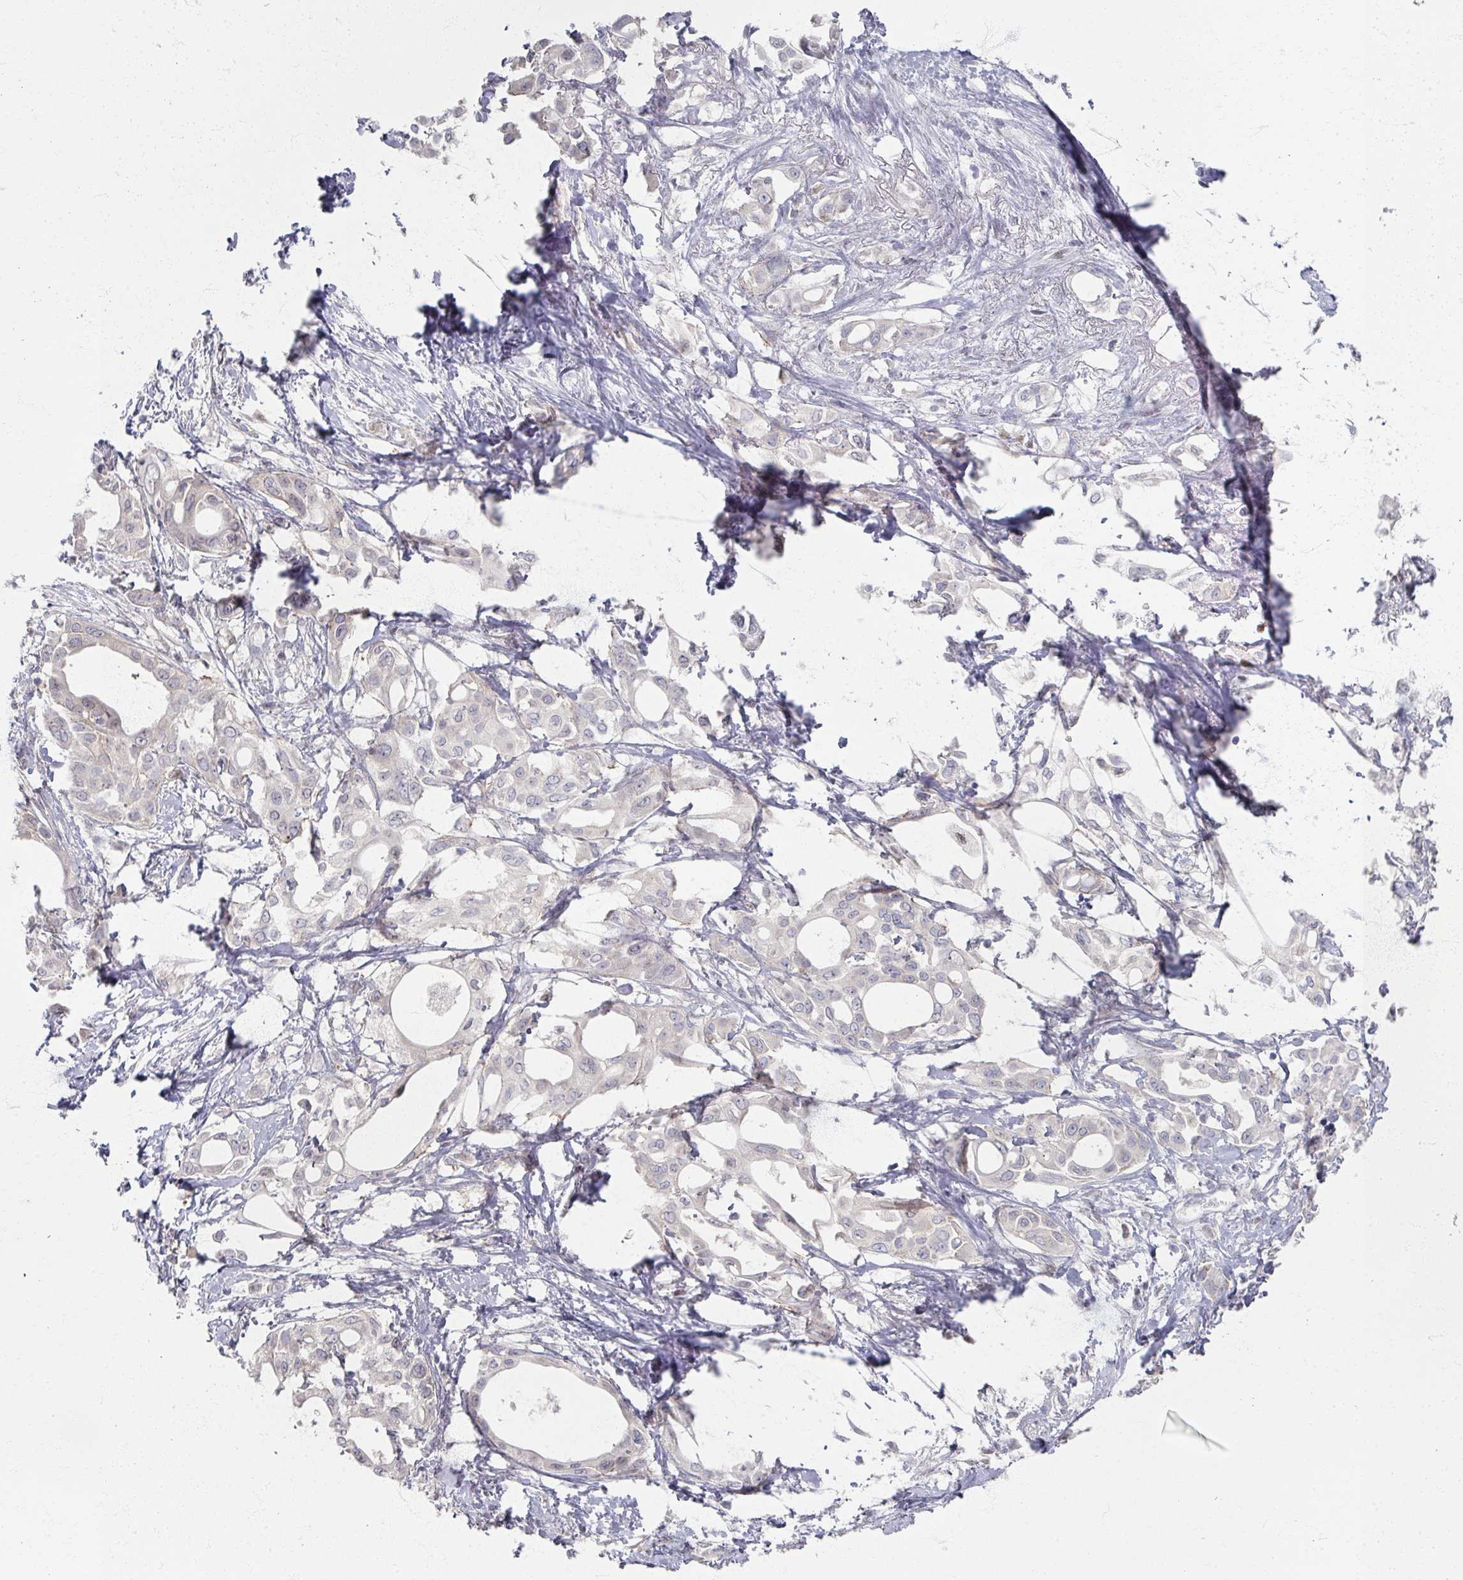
{"staining": {"intensity": "negative", "quantity": "none", "location": "none"}, "tissue": "pancreatic cancer", "cell_type": "Tumor cells", "image_type": "cancer", "snomed": [{"axis": "morphology", "description": "Adenocarcinoma, NOS"}, {"axis": "topography", "description": "Pancreas"}], "caption": "Tumor cells show no significant staining in pancreatic adenocarcinoma.", "gene": "TTYH3", "patient": {"sex": "female", "age": 68}}